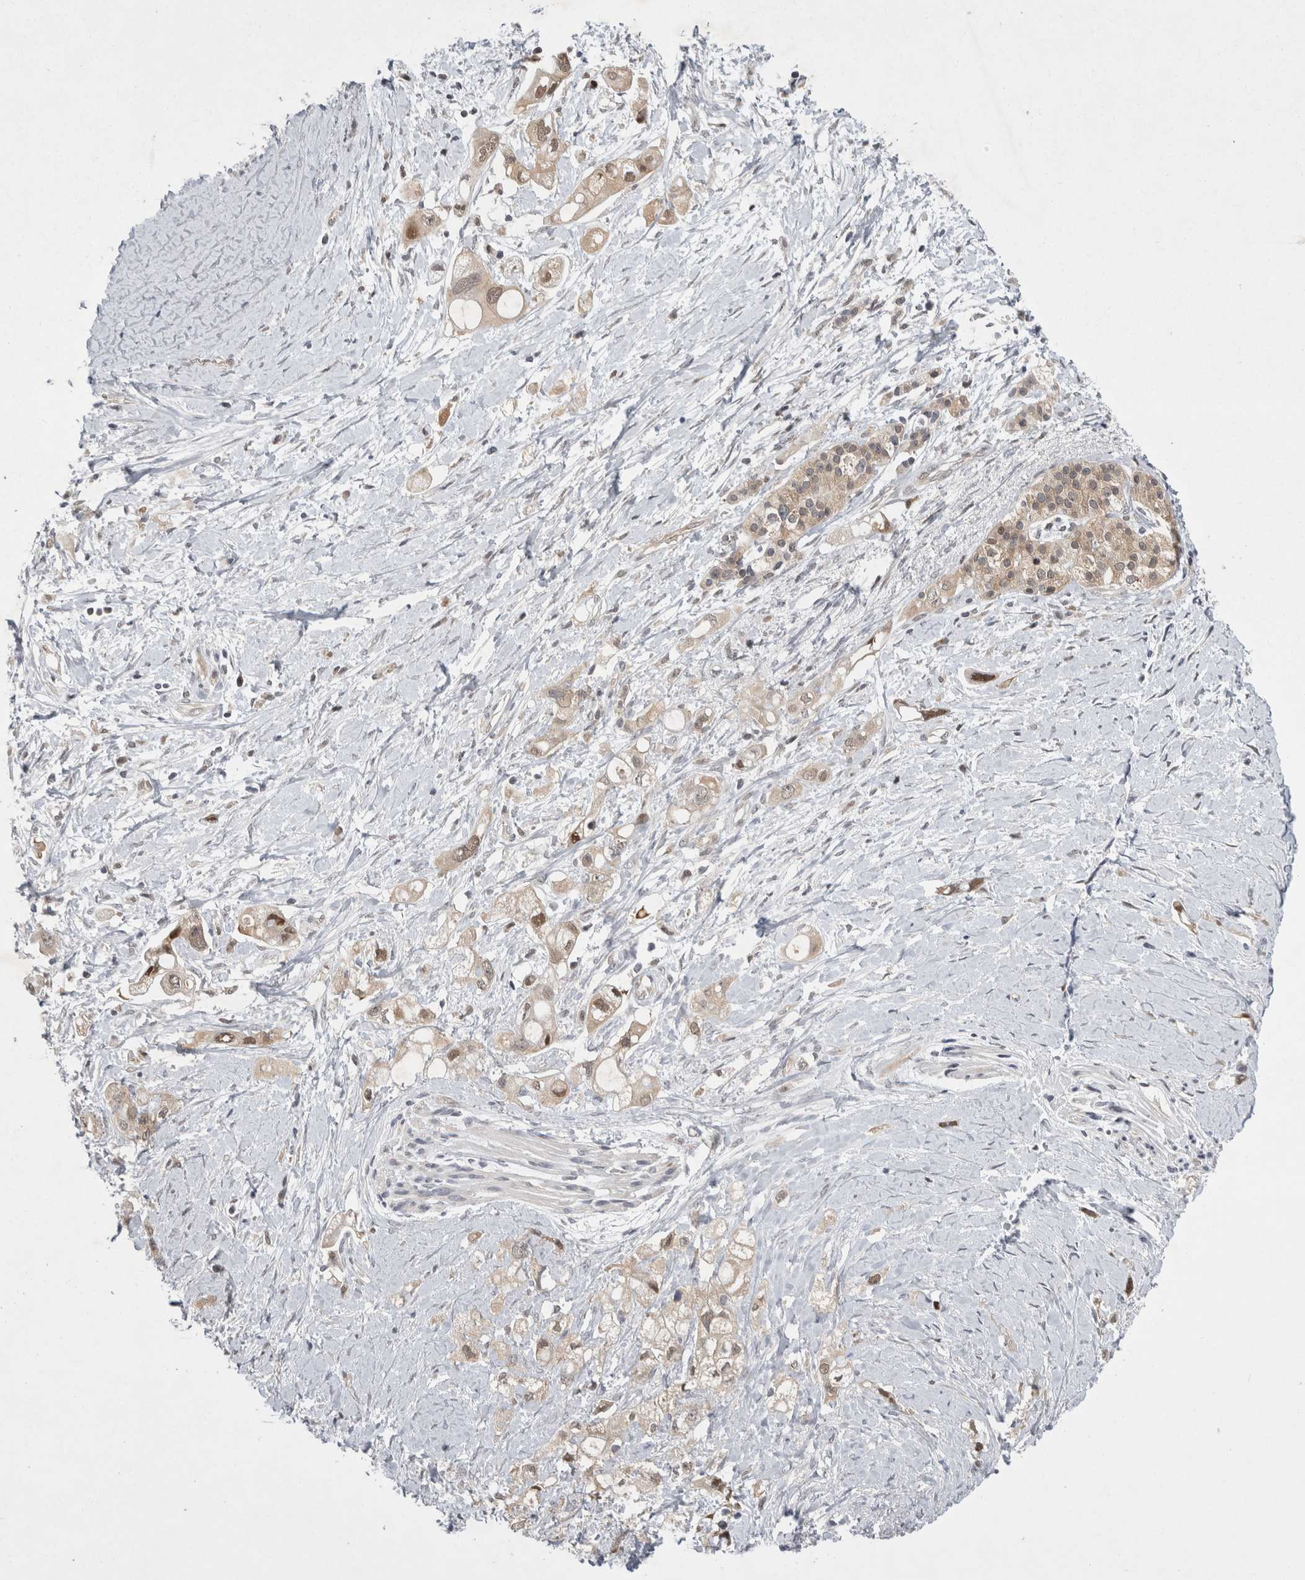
{"staining": {"intensity": "weak", "quantity": ">75%", "location": "nuclear"}, "tissue": "pancreatic cancer", "cell_type": "Tumor cells", "image_type": "cancer", "snomed": [{"axis": "morphology", "description": "Adenocarcinoma, NOS"}, {"axis": "topography", "description": "Pancreas"}], "caption": "Protein staining reveals weak nuclear staining in approximately >75% of tumor cells in pancreatic adenocarcinoma.", "gene": "PSMB2", "patient": {"sex": "female", "age": 56}}